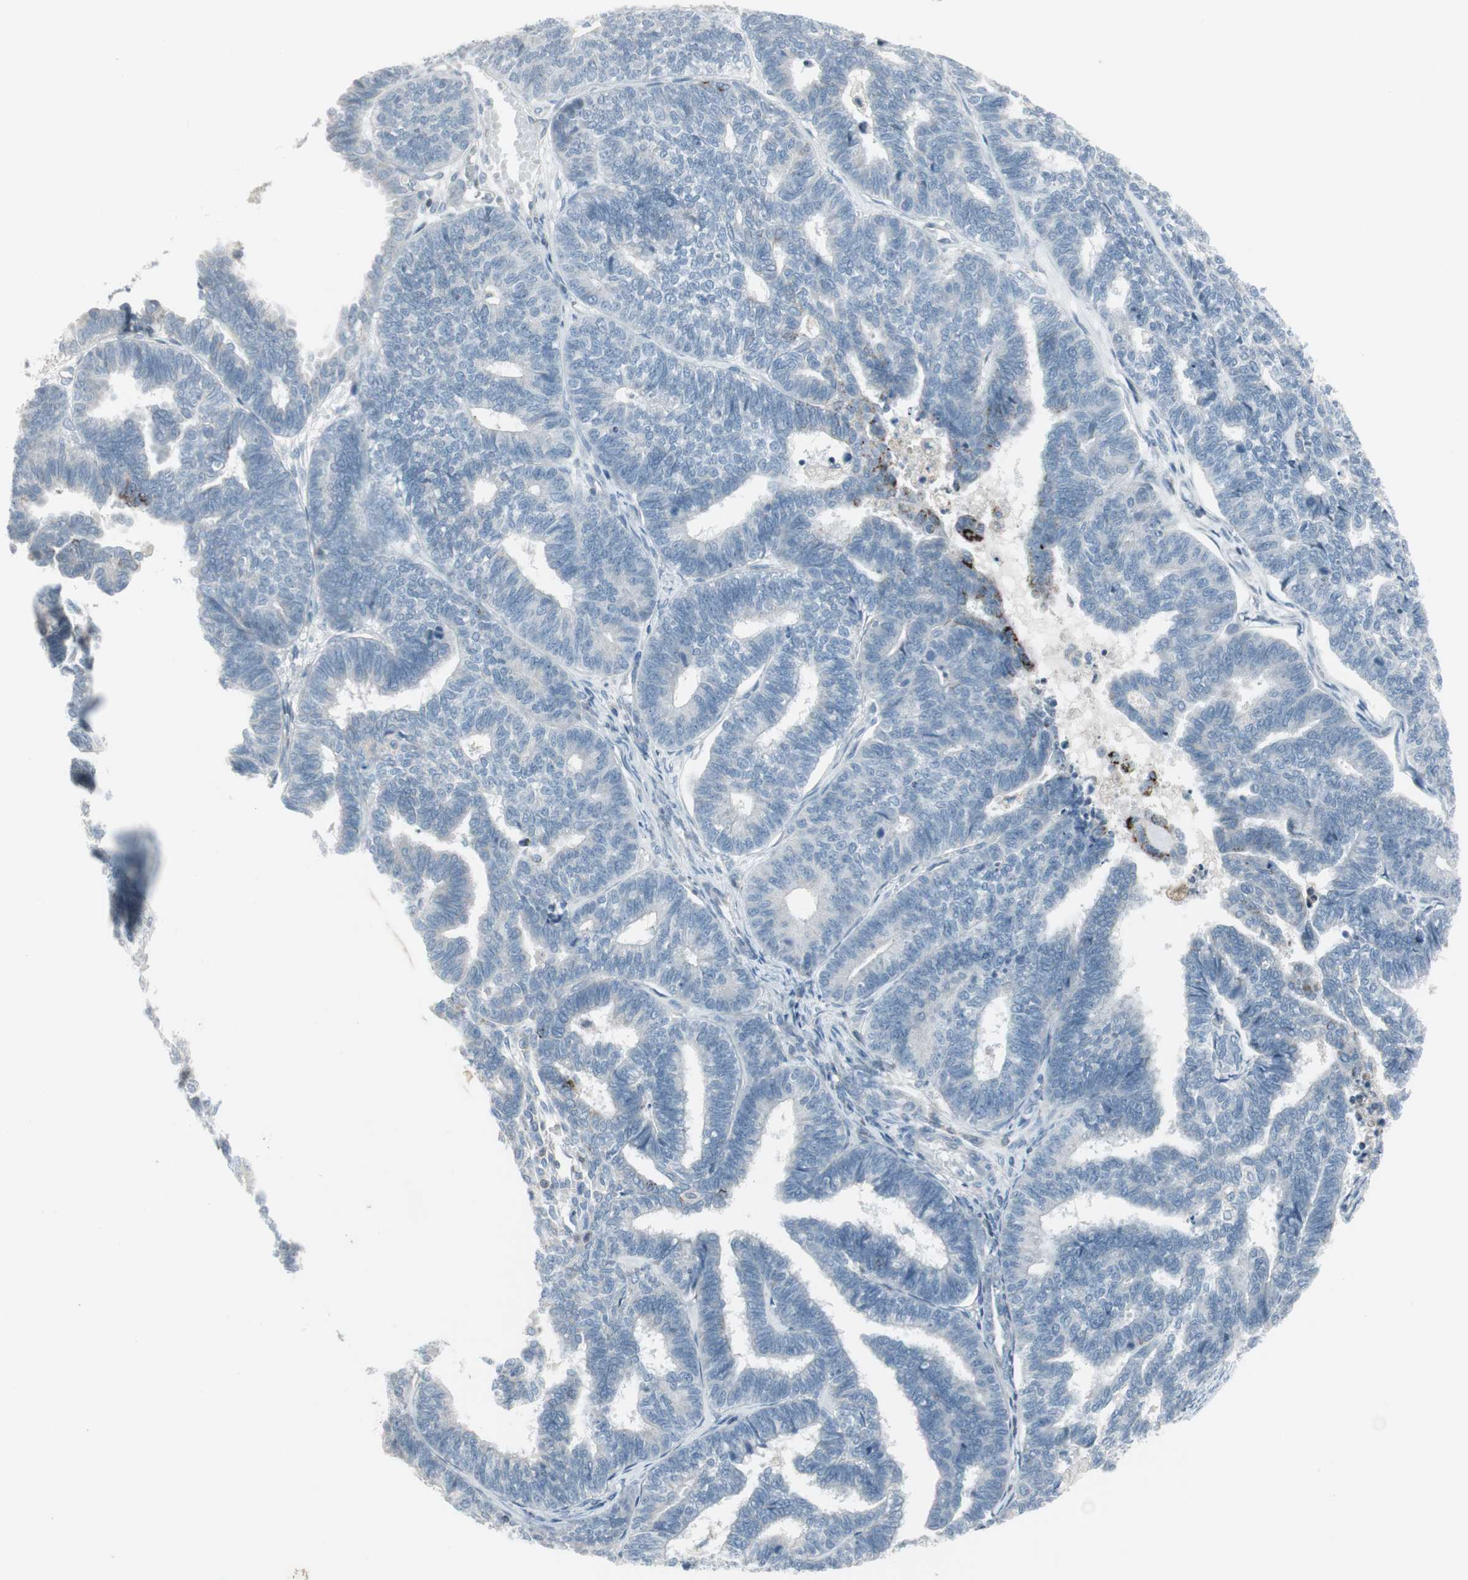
{"staining": {"intensity": "strong", "quantity": "<25%", "location": "cytoplasmic/membranous"}, "tissue": "endometrial cancer", "cell_type": "Tumor cells", "image_type": "cancer", "snomed": [{"axis": "morphology", "description": "Adenocarcinoma, NOS"}, {"axis": "topography", "description": "Endometrium"}], "caption": "This micrograph reveals IHC staining of human adenocarcinoma (endometrial), with medium strong cytoplasmic/membranous staining in about <25% of tumor cells.", "gene": "ARG2", "patient": {"sex": "female", "age": 70}}